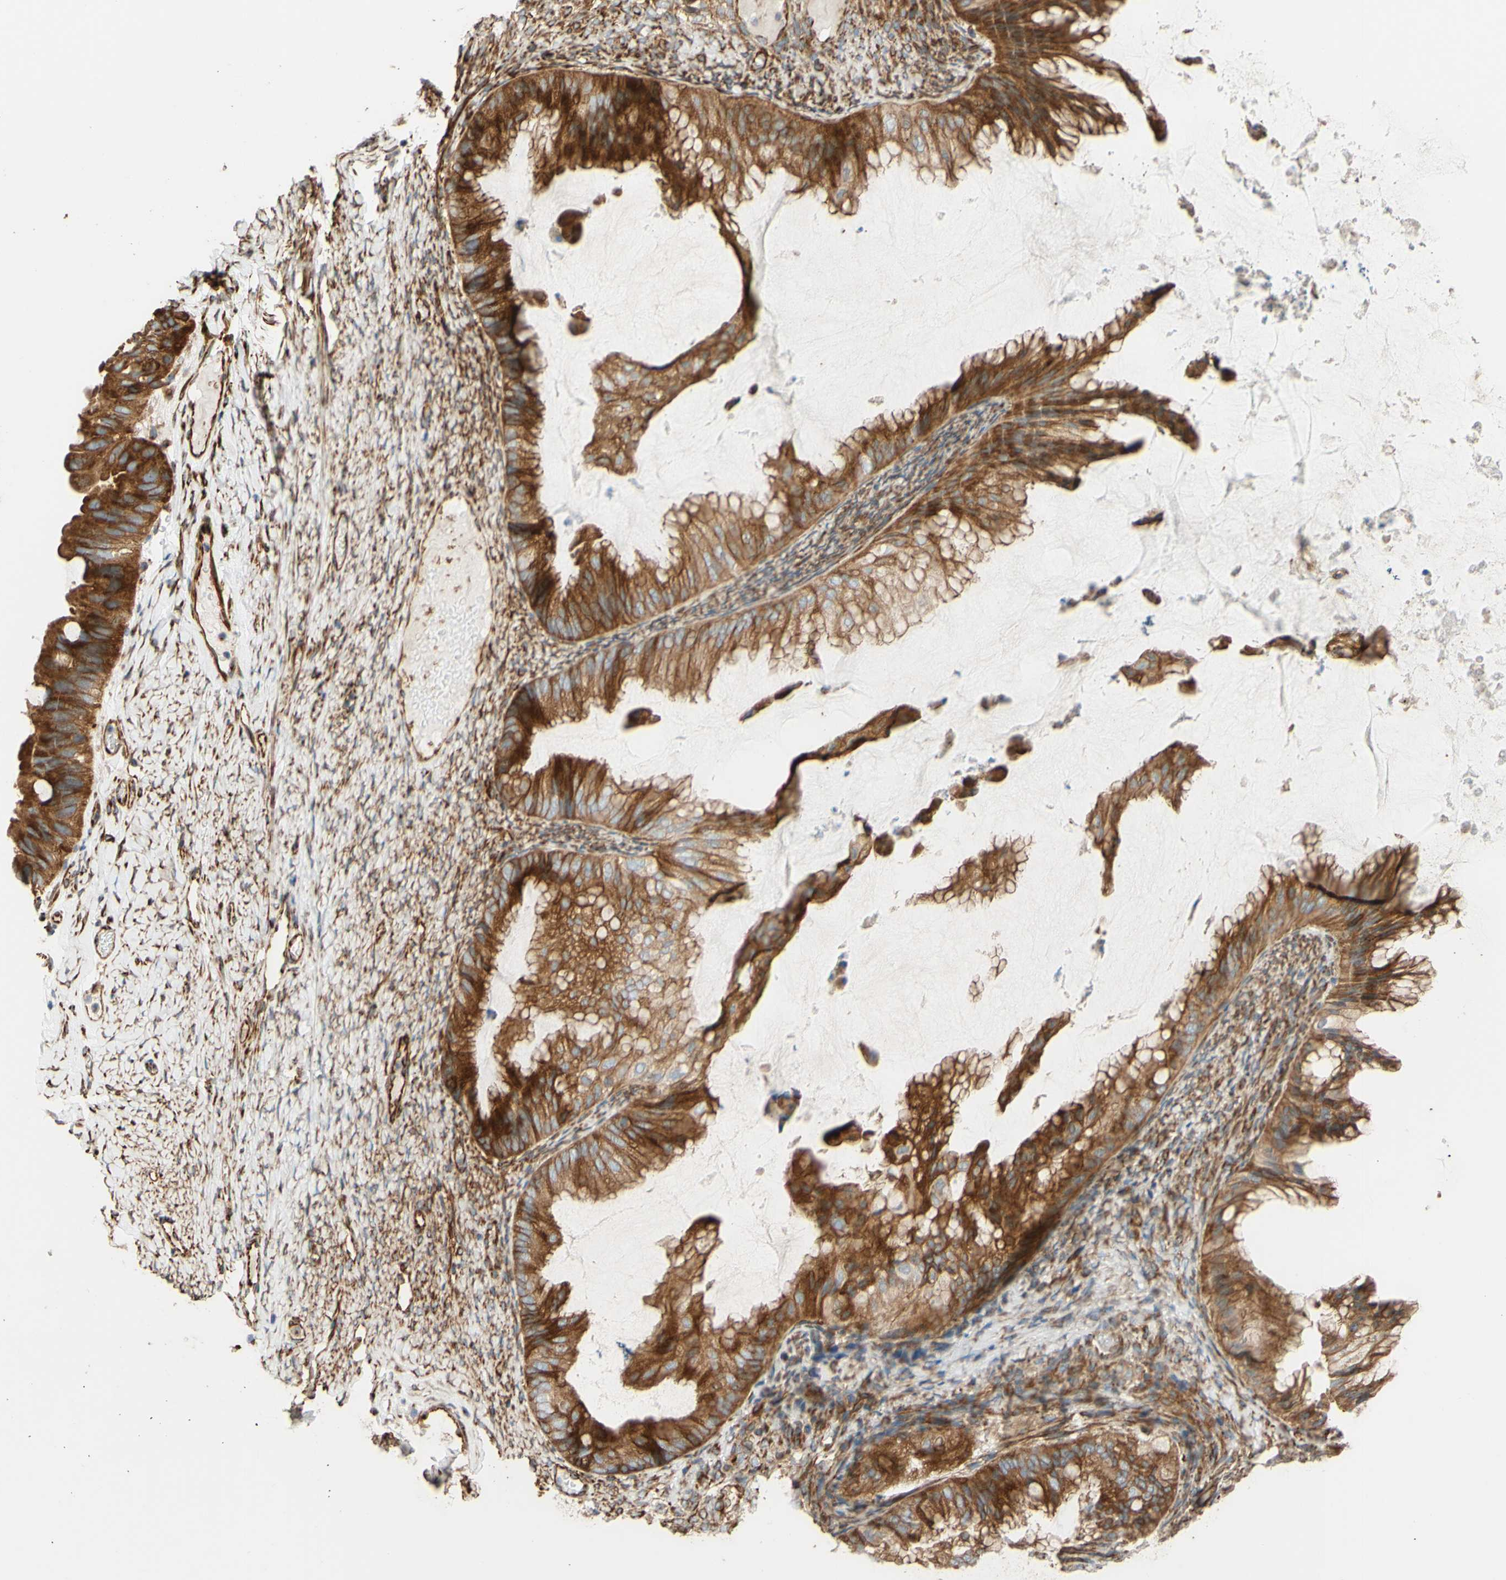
{"staining": {"intensity": "moderate", "quantity": ">75%", "location": "cytoplasmic/membranous"}, "tissue": "ovarian cancer", "cell_type": "Tumor cells", "image_type": "cancer", "snomed": [{"axis": "morphology", "description": "Cystadenocarcinoma, mucinous, NOS"}, {"axis": "topography", "description": "Ovary"}], "caption": "Immunohistochemical staining of human ovarian mucinous cystadenocarcinoma displays moderate cytoplasmic/membranous protein positivity in about >75% of tumor cells.", "gene": "C1orf43", "patient": {"sex": "female", "age": 61}}